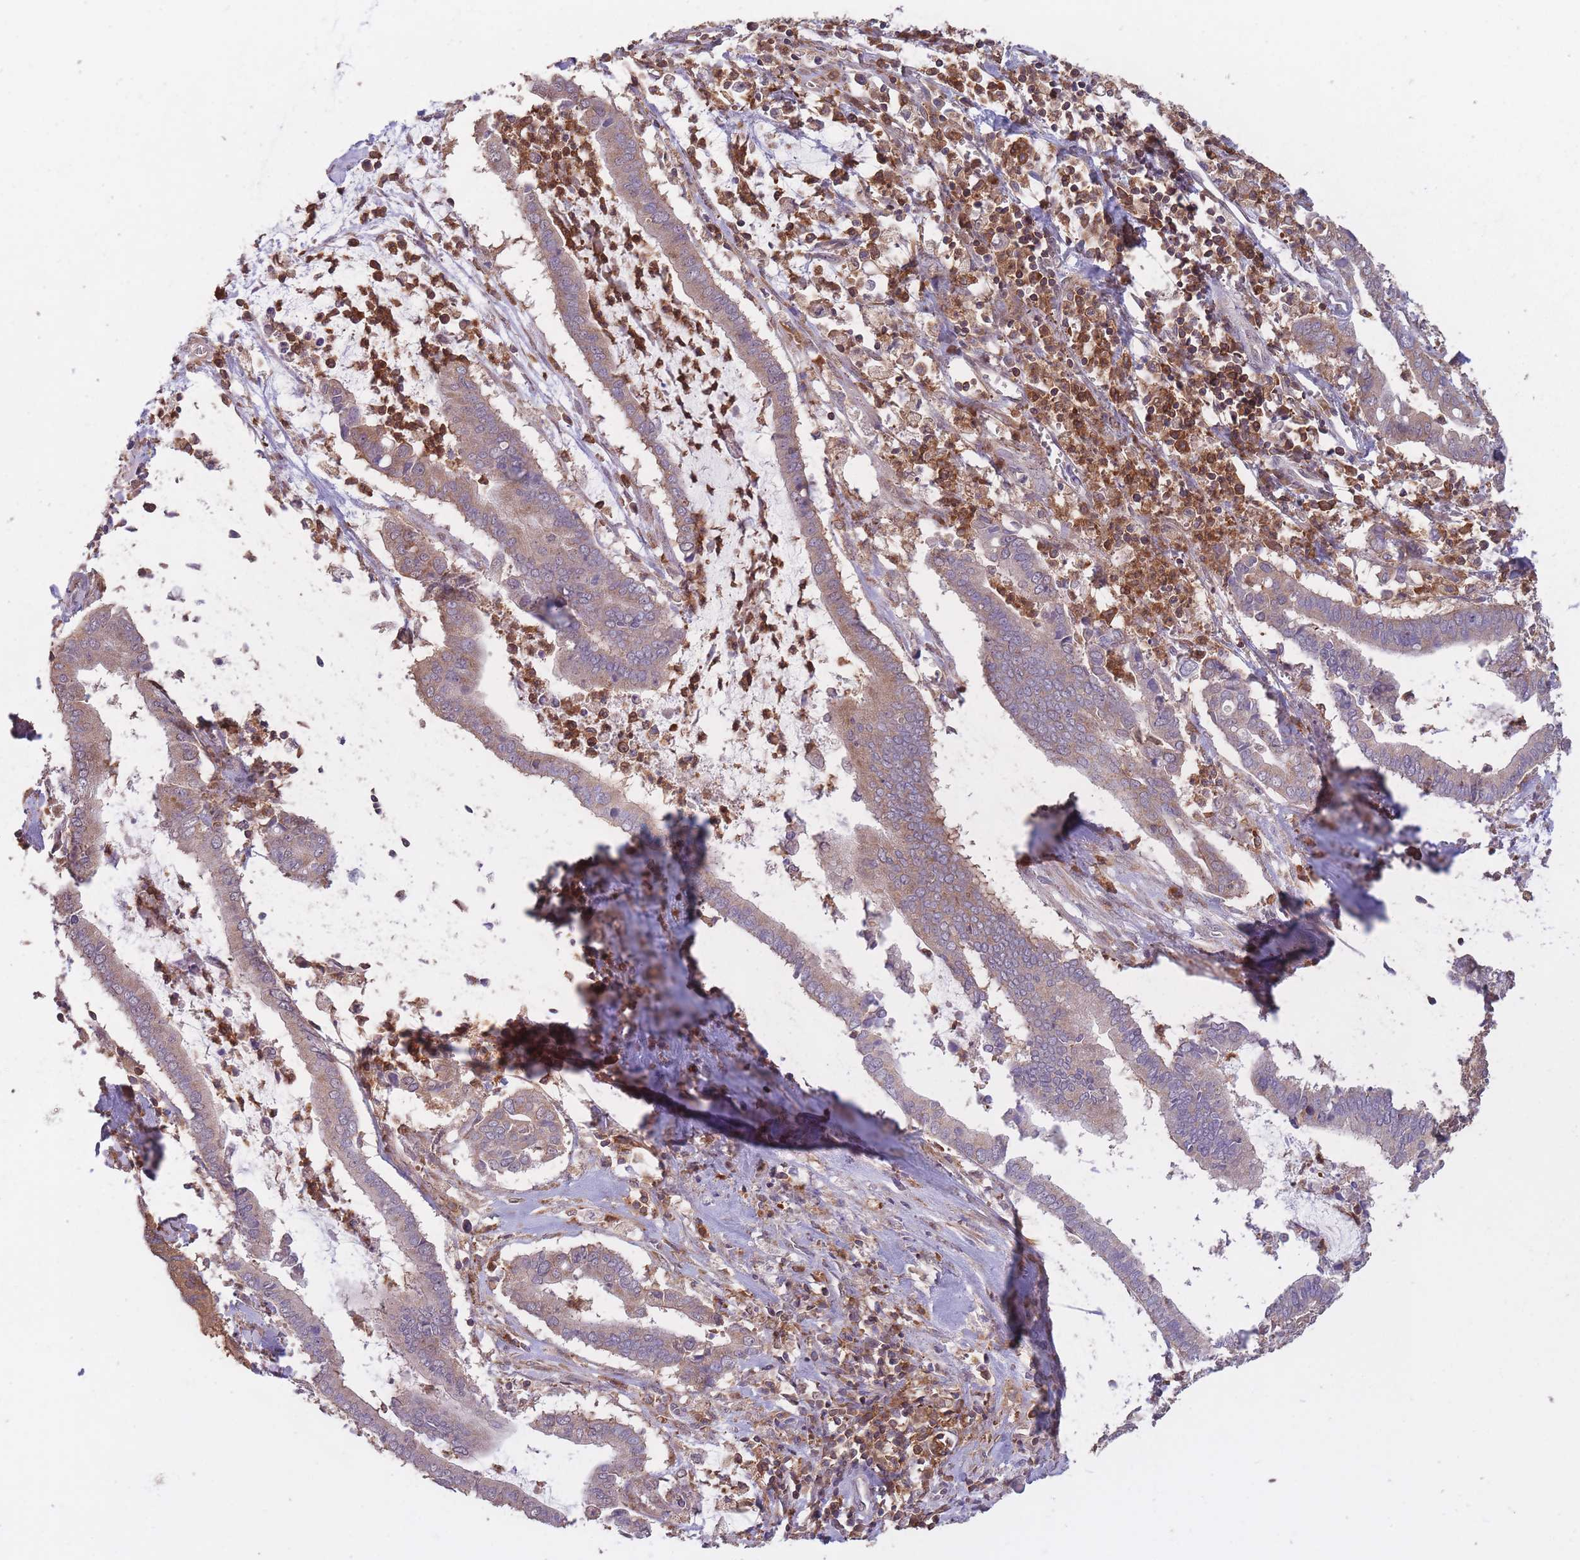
{"staining": {"intensity": "weak", "quantity": "25%-75%", "location": "cytoplasmic/membranous"}, "tissue": "cervical cancer", "cell_type": "Tumor cells", "image_type": "cancer", "snomed": [{"axis": "morphology", "description": "Adenocarcinoma, NOS"}, {"axis": "topography", "description": "Cervix"}], "caption": "IHC histopathology image of neoplastic tissue: human cervical adenocarcinoma stained using immunohistochemistry reveals low levels of weak protein expression localized specifically in the cytoplasmic/membranous of tumor cells, appearing as a cytoplasmic/membranous brown color.", "gene": "GMIP", "patient": {"sex": "female", "age": 44}}